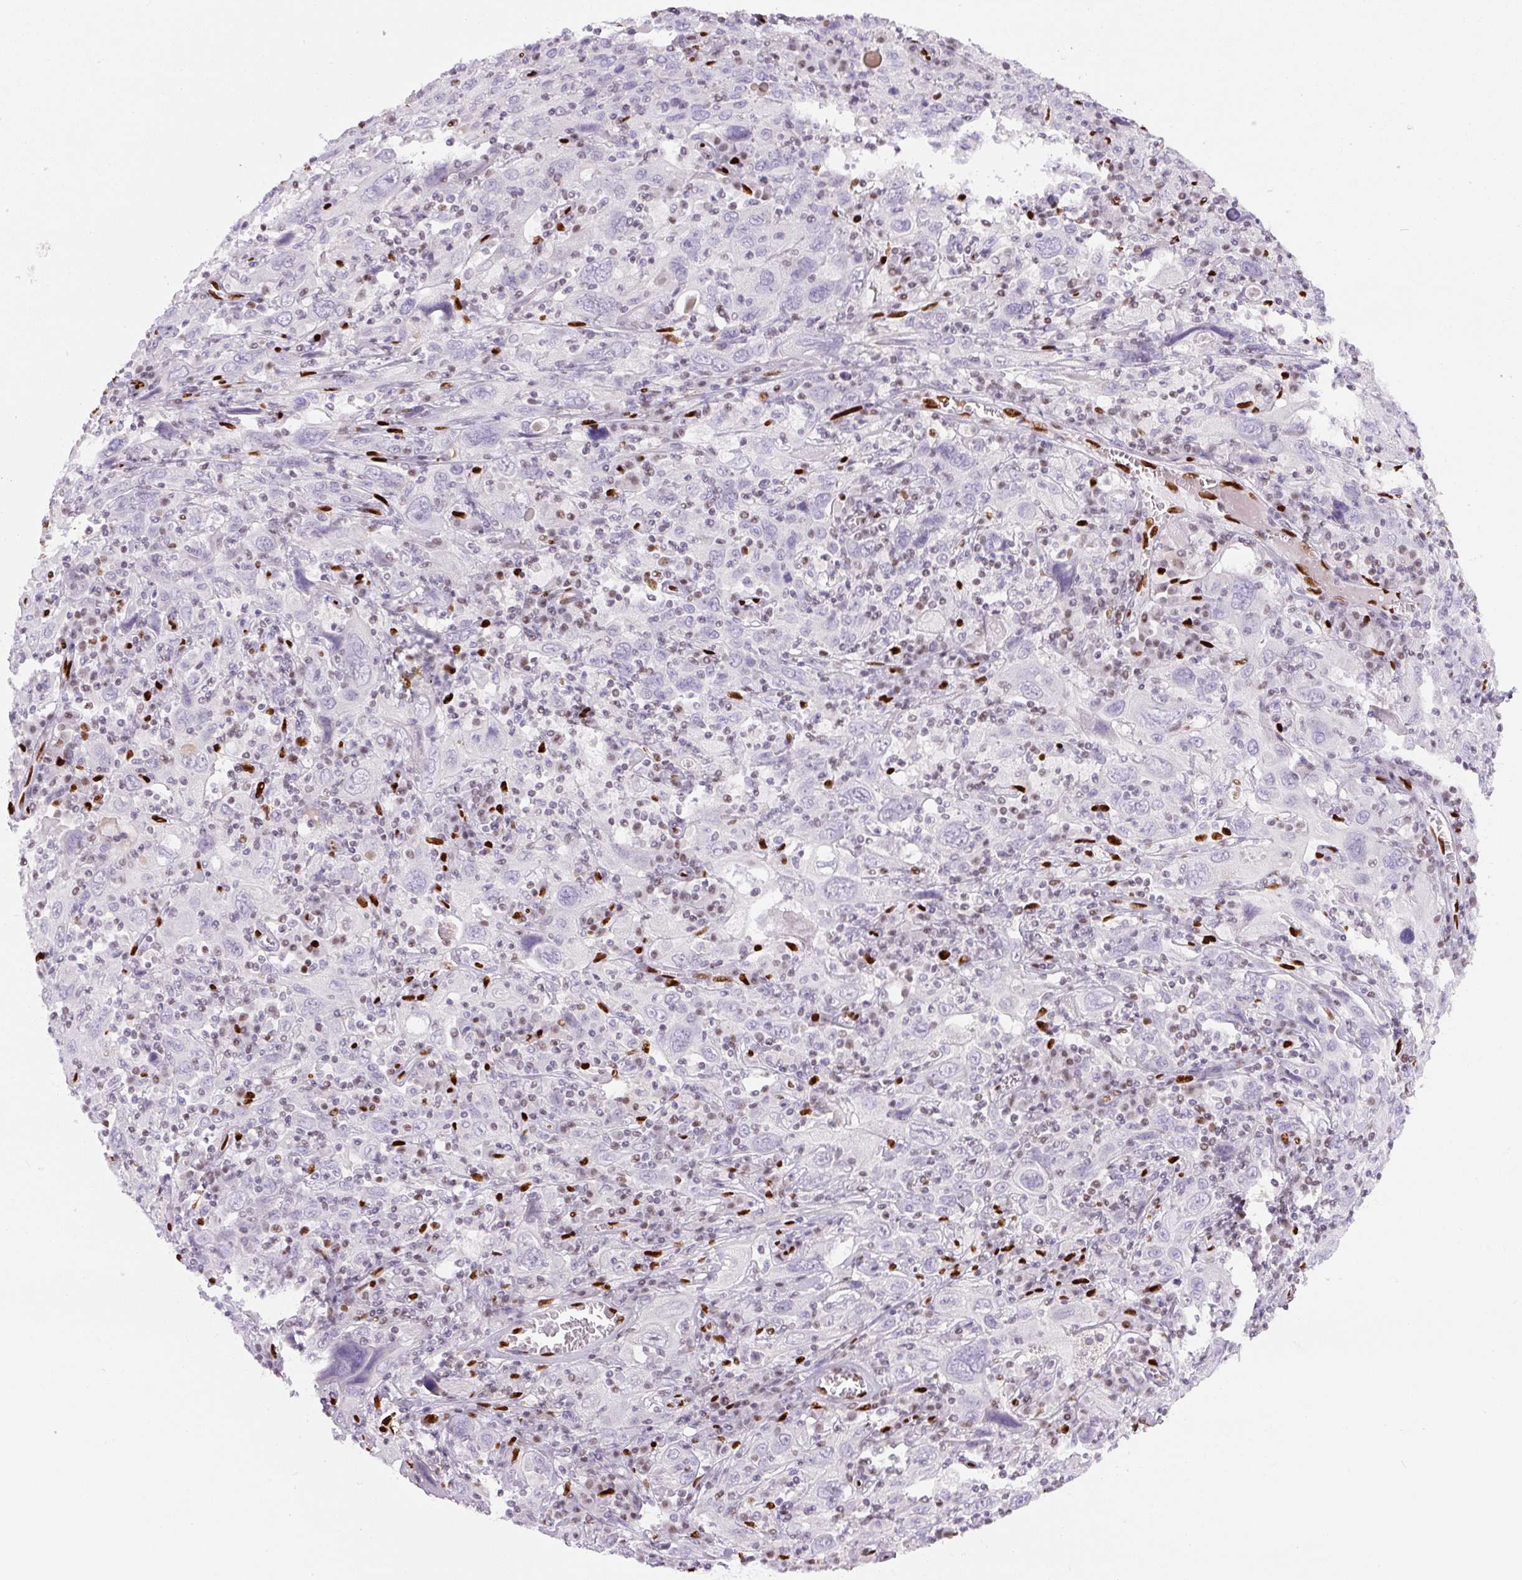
{"staining": {"intensity": "negative", "quantity": "none", "location": "none"}, "tissue": "cervical cancer", "cell_type": "Tumor cells", "image_type": "cancer", "snomed": [{"axis": "morphology", "description": "Squamous cell carcinoma, NOS"}, {"axis": "topography", "description": "Cervix"}], "caption": "Immunohistochemistry (IHC) image of neoplastic tissue: human cervical cancer stained with DAB (3,3'-diaminobenzidine) exhibits no significant protein staining in tumor cells. (Brightfield microscopy of DAB (3,3'-diaminobenzidine) IHC at high magnification).", "gene": "ZEB1", "patient": {"sex": "female", "age": 46}}